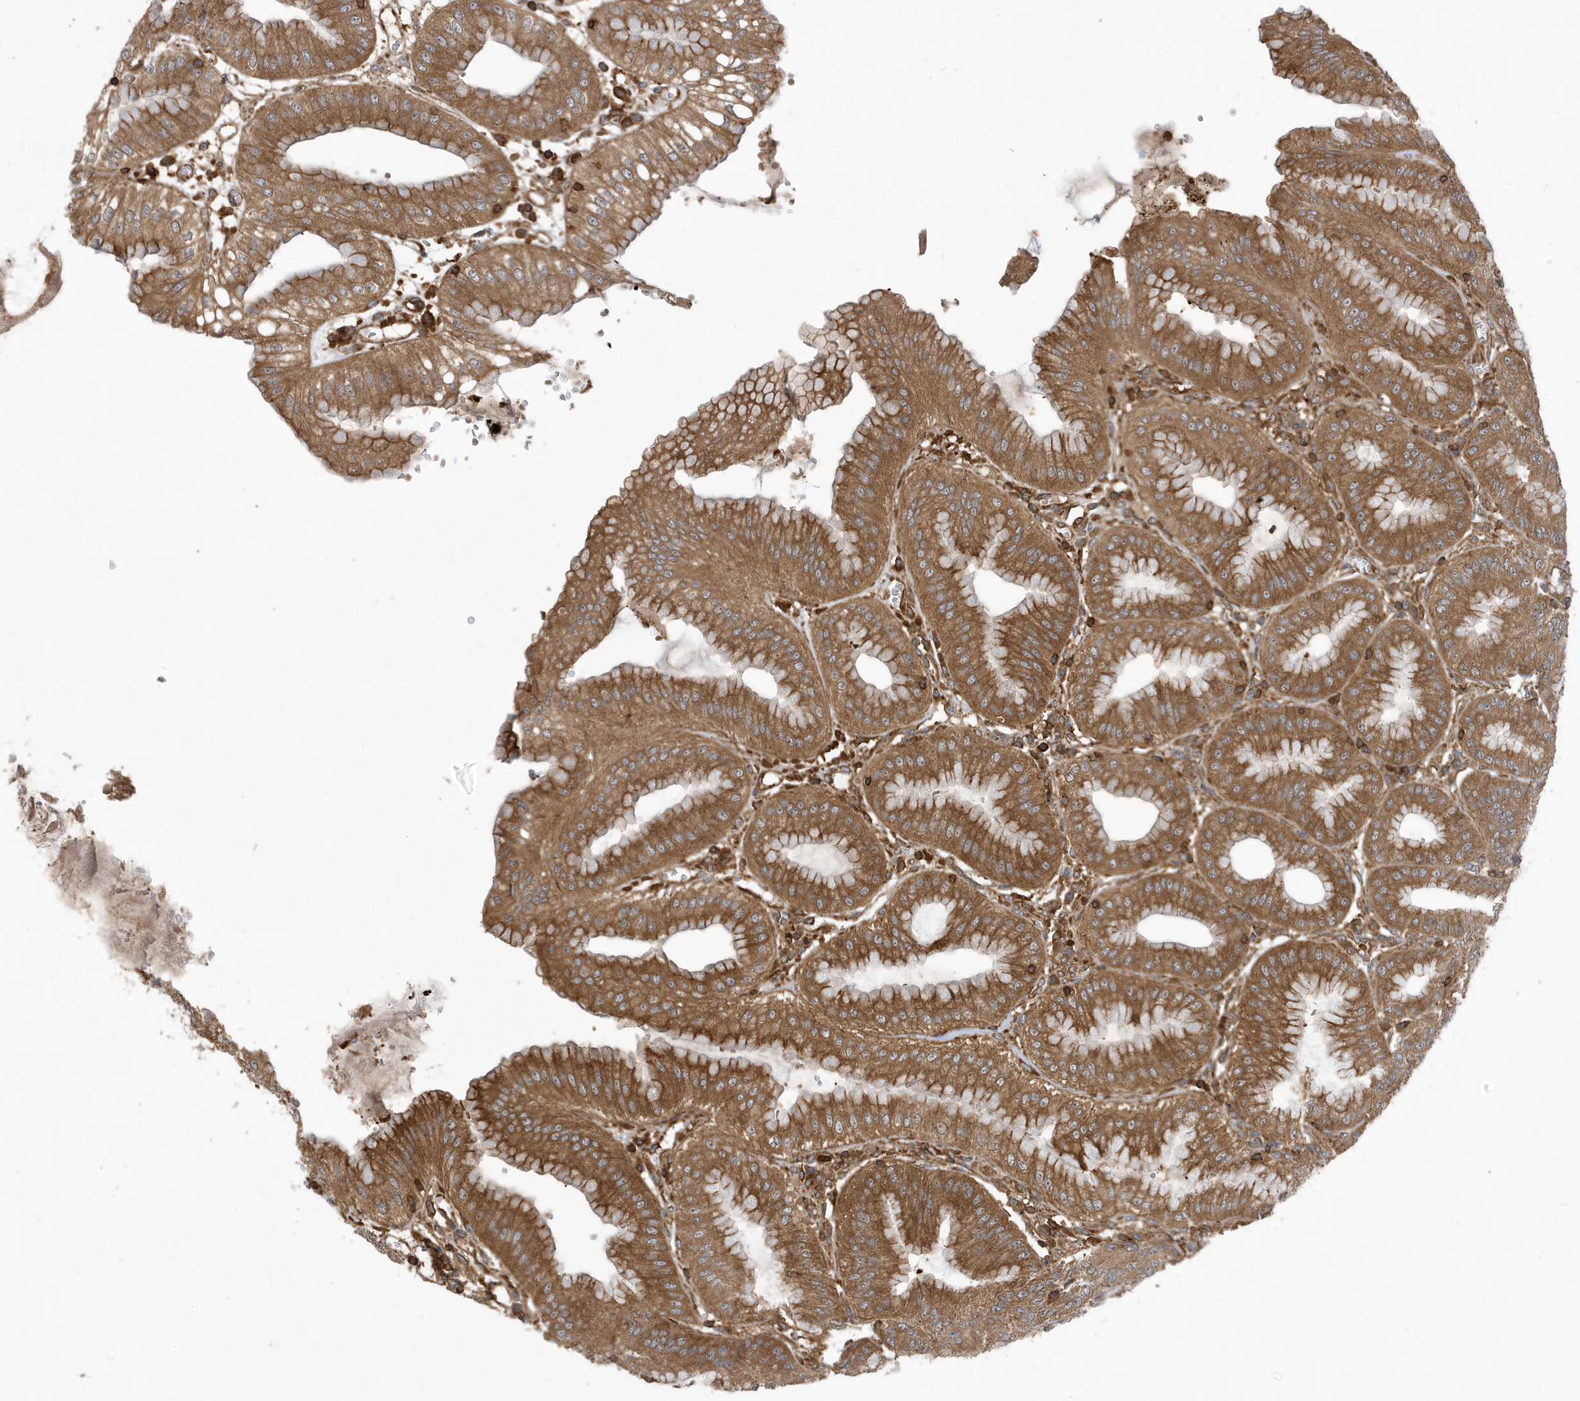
{"staining": {"intensity": "strong", "quantity": ">75%", "location": "cytoplasmic/membranous"}, "tissue": "stomach", "cell_type": "Glandular cells", "image_type": "normal", "snomed": [{"axis": "morphology", "description": "Normal tissue, NOS"}, {"axis": "topography", "description": "Stomach, lower"}], "caption": "Protein analysis of unremarkable stomach reveals strong cytoplasmic/membranous staining in about >75% of glandular cells.", "gene": "LAPTM4A", "patient": {"sex": "male", "age": 71}}